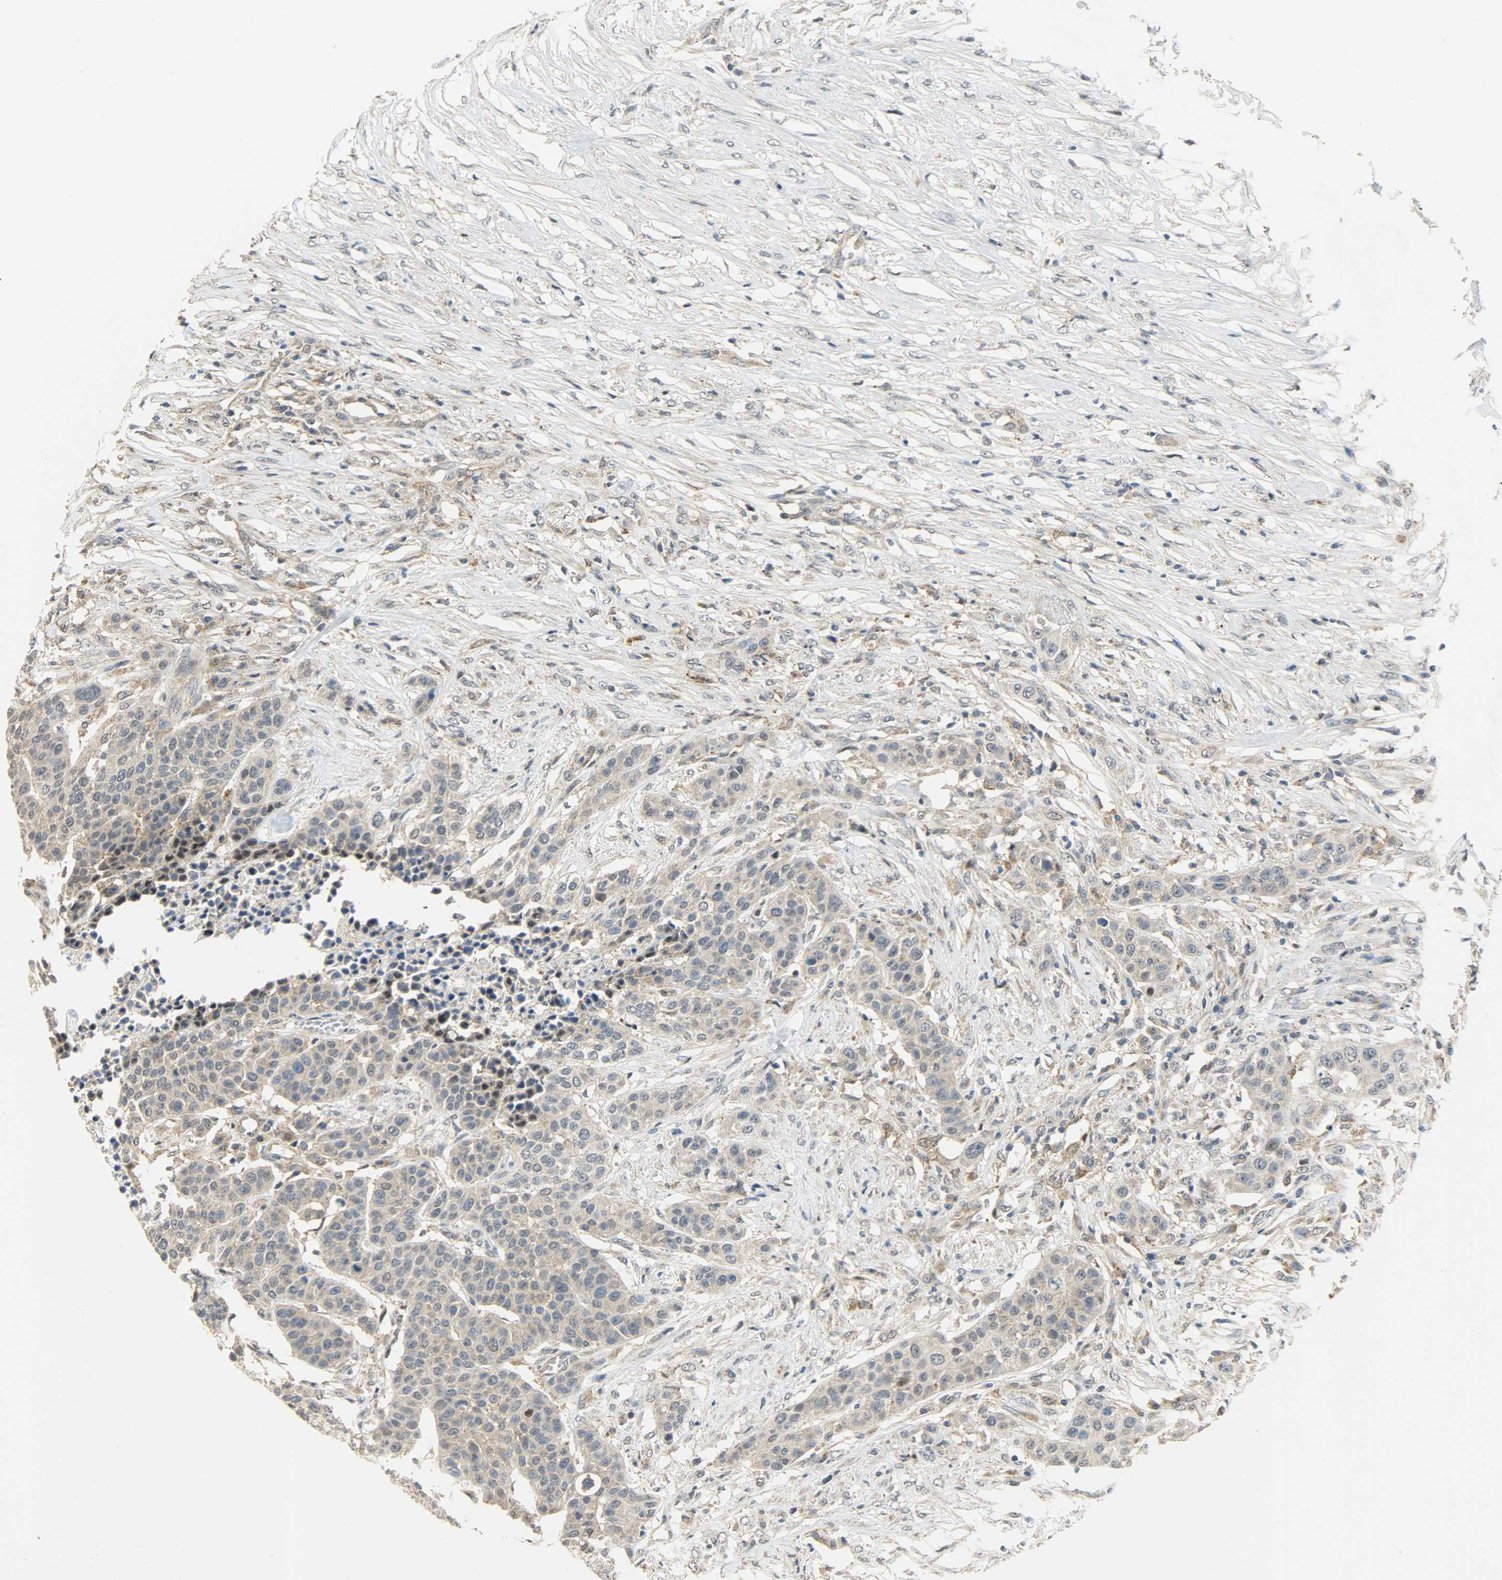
{"staining": {"intensity": "weak", "quantity": ">75%", "location": "cytoplasmic/membranous,nuclear"}, "tissue": "urothelial cancer", "cell_type": "Tumor cells", "image_type": "cancer", "snomed": [{"axis": "morphology", "description": "Urothelial carcinoma, High grade"}, {"axis": "topography", "description": "Urinary bladder"}], "caption": "IHC photomicrograph of neoplastic tissue: human urothelial cancer stained using immunohistochemistry (IHC) demonstrates low levels of weak protein expression localized specifically in the cytoplasmic/membranous and nuclear of tumor cells, appearing as a cytoplasmic/membranous and nuclear brown color.", "gene": "GIT2", "patient": {"sex": "male", "age": 74}}